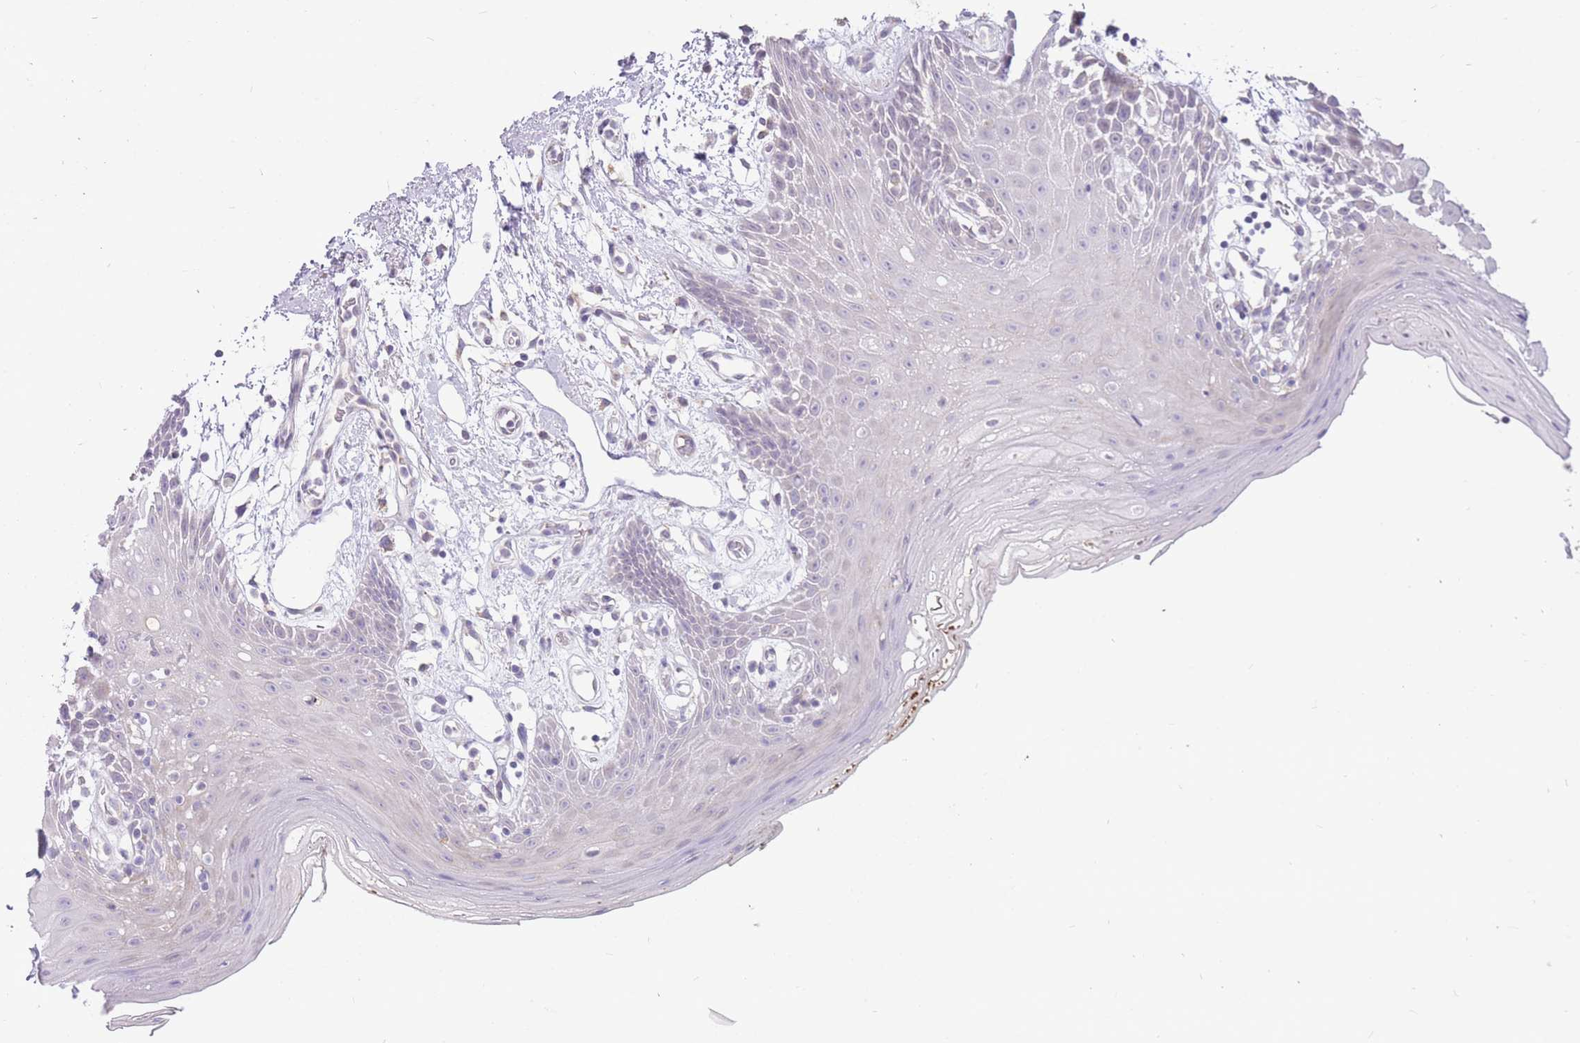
{"staining": {"intensity": "negative", "quantity": "none", "location": "none"}, "tissue": "oral mucosa", "cell_type": "Squamous epithelial cells", "image_type": "normal", "snomed": [{"axis": "morphology", "description": "Normal tissue, NOS"}, {"axis": "topography", "description": "Oral tissue"}, {"axis": "topography", "description": "Tounge, NOS"}], "caption": "A high-resolution image shows immunohistochemistry (IHC) staining of normal oral mucosa, which displays no significant positivity in squamous epithelial cells. (DAB immunohistochemistry (IHC) visualized using brightfield microscopy, high magnification).", "gene": "TRAPPC5", "patient": {"sex": "female", "age": 59}}